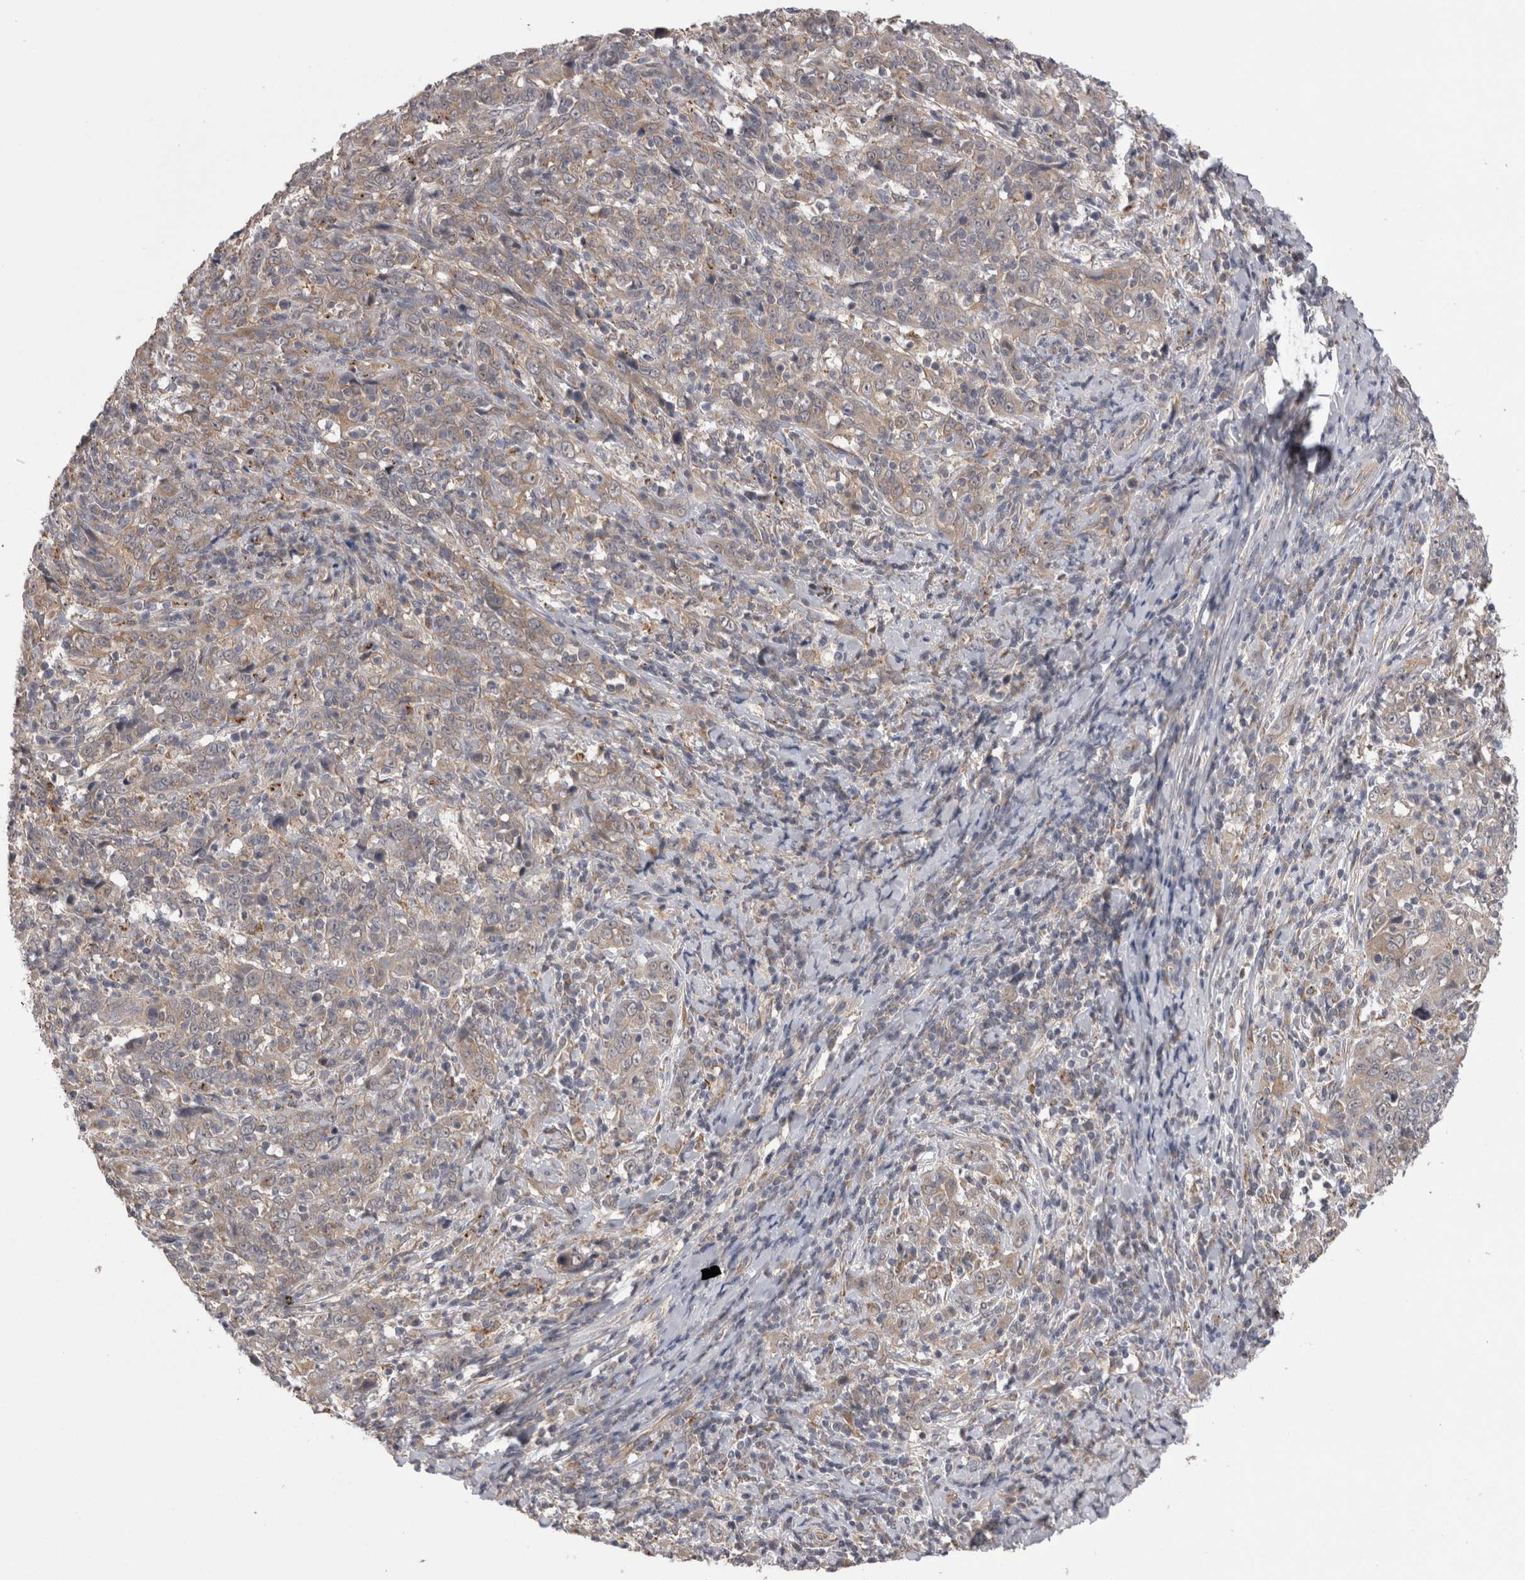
{"staining": {"intensity": "weak", "quantity": "25%-75%", "location": "cytoplasmic/membranous"}, "tissue": "cervical cancer", "cell_type": "Tumor cells", "image_type": "cancer", "snomed": [{"axis": "morphology", "description": "Squamous cell carcinoma, NOS"}, {"axis": "topography", "description": "Cervix"}], "caption": "Protein staining of squamous cell carcinoma (cervical) tissue reveals weak cytoplasmic/membranous positivity in about 25%-75% of tumor cells.", "gene": "ARHGAP29", "patient": {"sex": "female", "age": 46}}